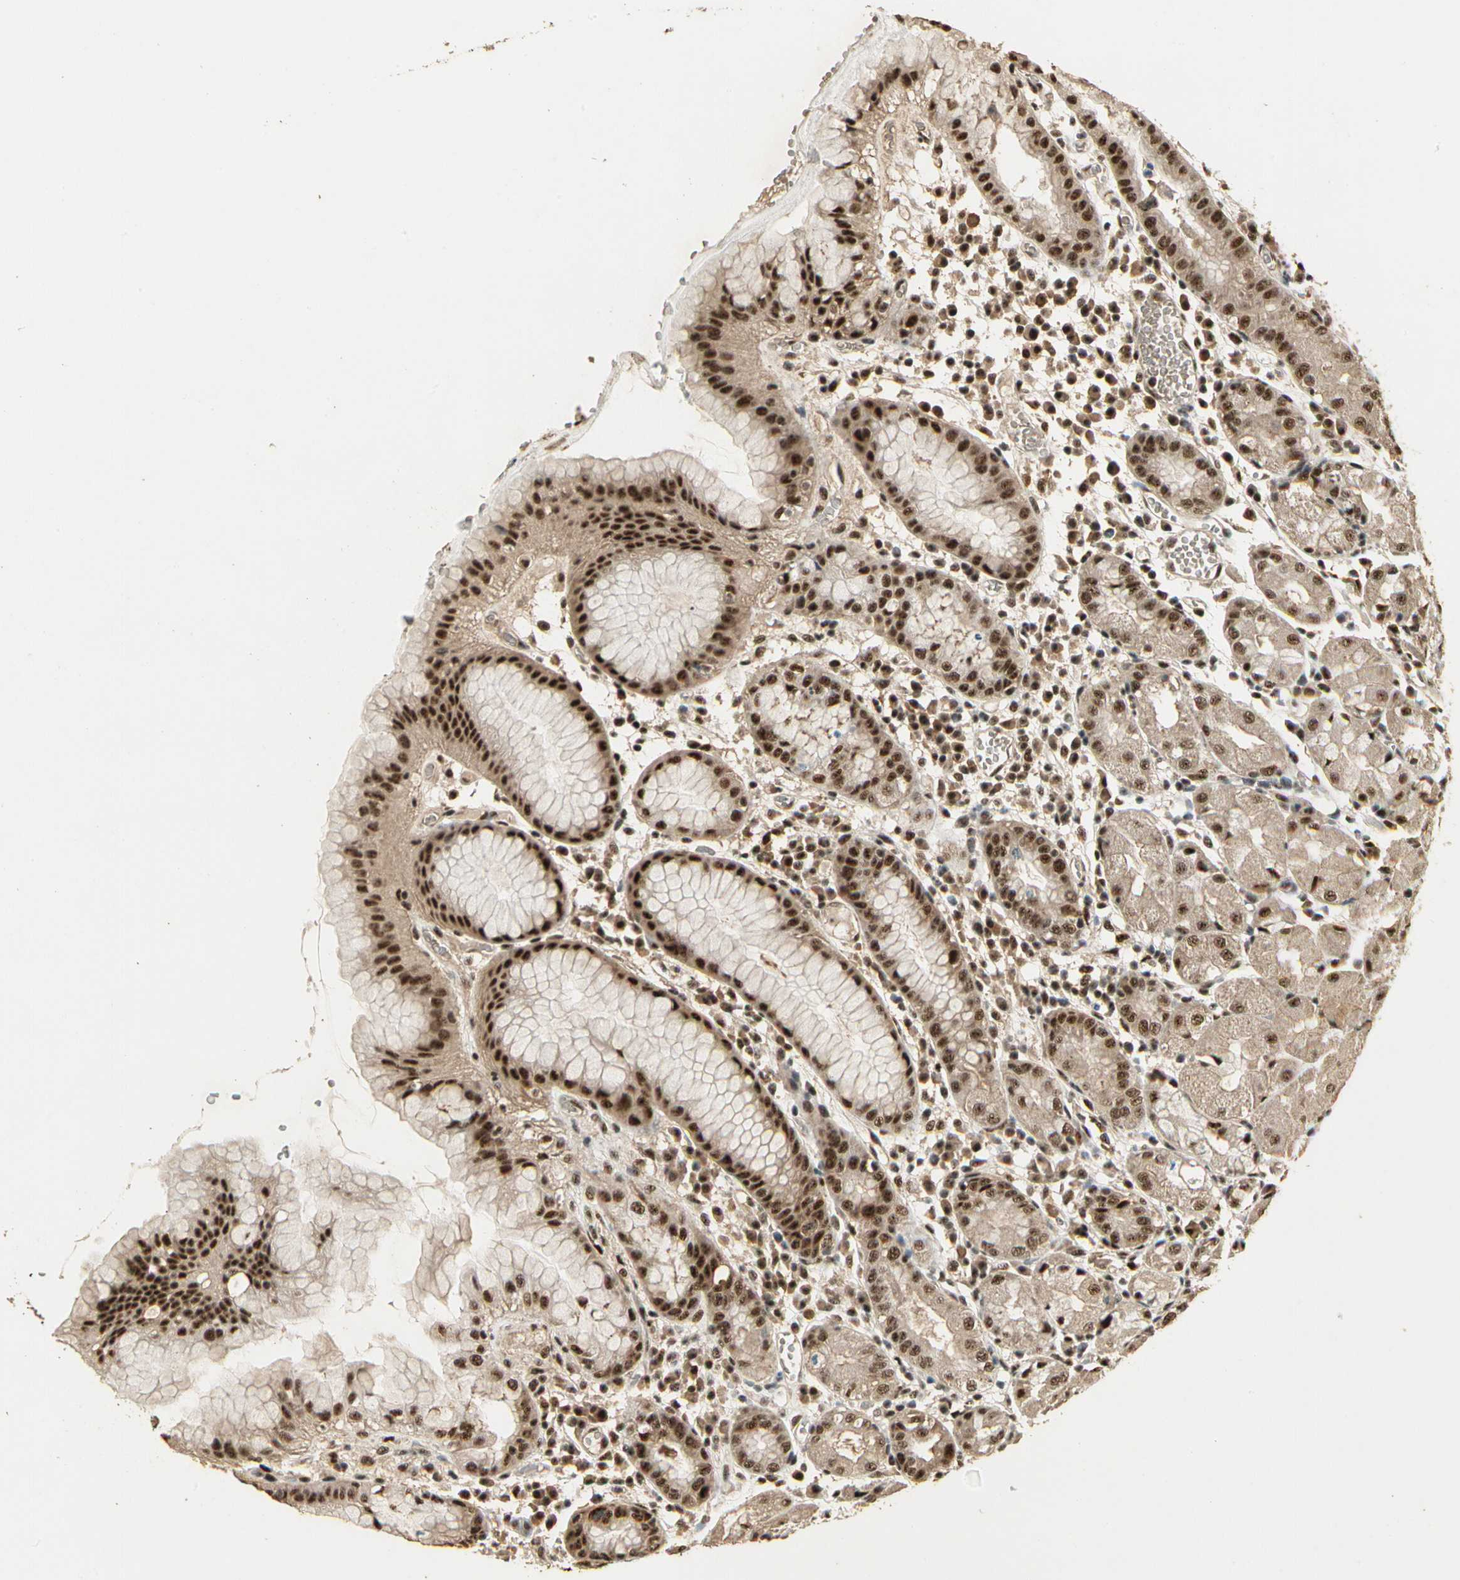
{"staining": {"intensity": "moderate", "quantity": ">75%", "location": "cytoplasmic/membranous,nuclear"}, "tissue": "stomach", "cell_type": "Glandular cells", "image_type": "normal", "snomed": [{"axis": "morphology", "description": "Normal tissue, NOS"}, {"axis": "topography", "description": "Stomach"}, {"axis": "topography", "description": "Stomach, lower"}], "caption": "Immunohistochemistry (IHC) histopathology image of normal stomach stained for a protein (brown), which shows medium levels of moderate cytoplasmic/membranous,nuclear expression in about >75% of glandular cells.", "gene": "RBM25", "patient": {"sex": "female", "age": 75}}